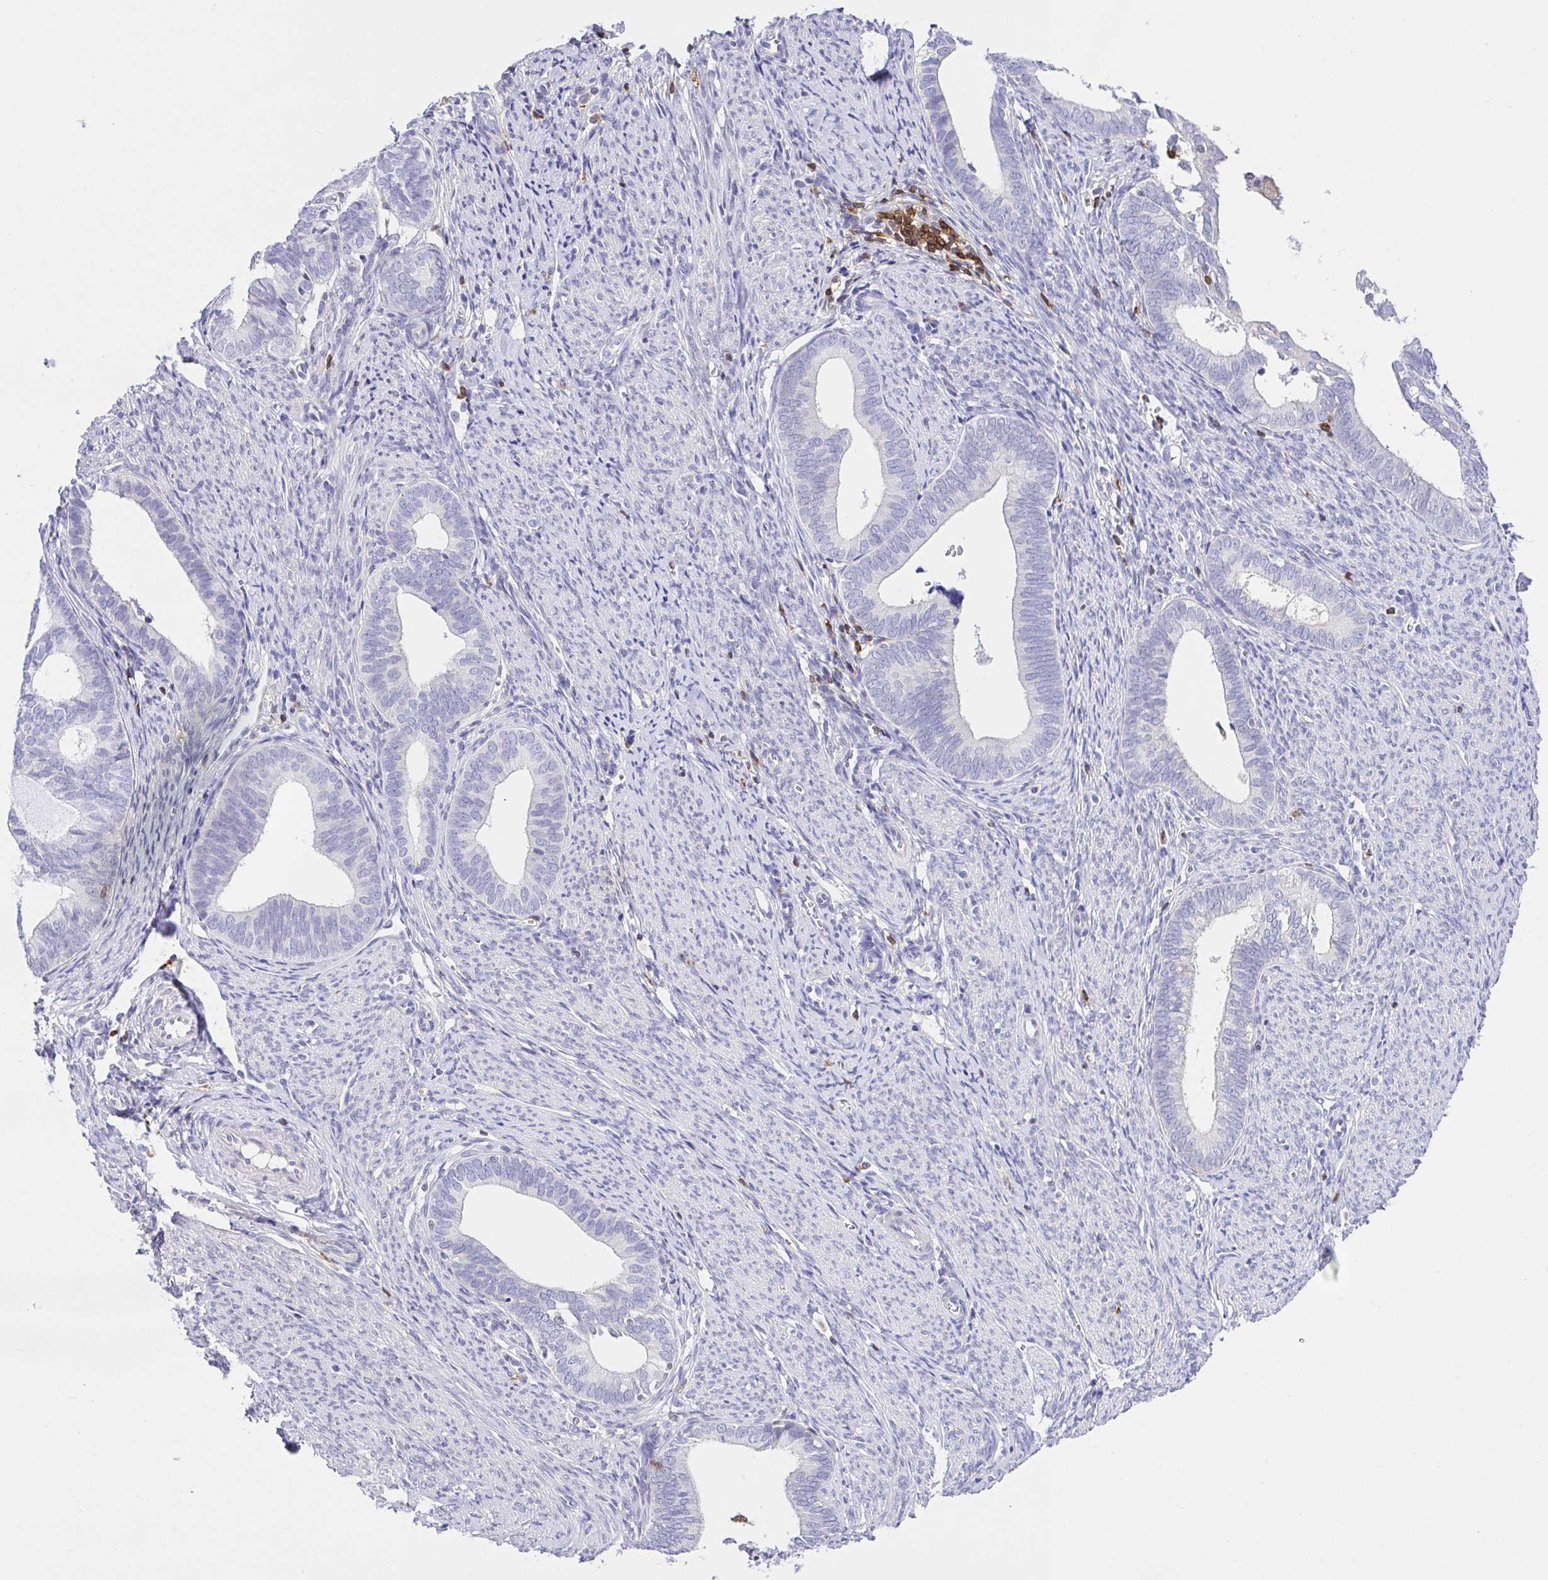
{"staining": {"intensity": "negative", "quantity": "none", "location": "none"}, "tissue": "endometrial cancer", "cell_type": "Tumor cells", "image_type": "cancer", "snomed": [{"axis": "morphology", "description": "Adenocarcinoma, NOS"}, {"axis": "topography", "description": "Endometrium"}], "caption": "IHC of human endometrial cancer displays no positivity in tumor cells.", "gene": "SKAP1", "patient": {"sex": "female", "age": 75}}